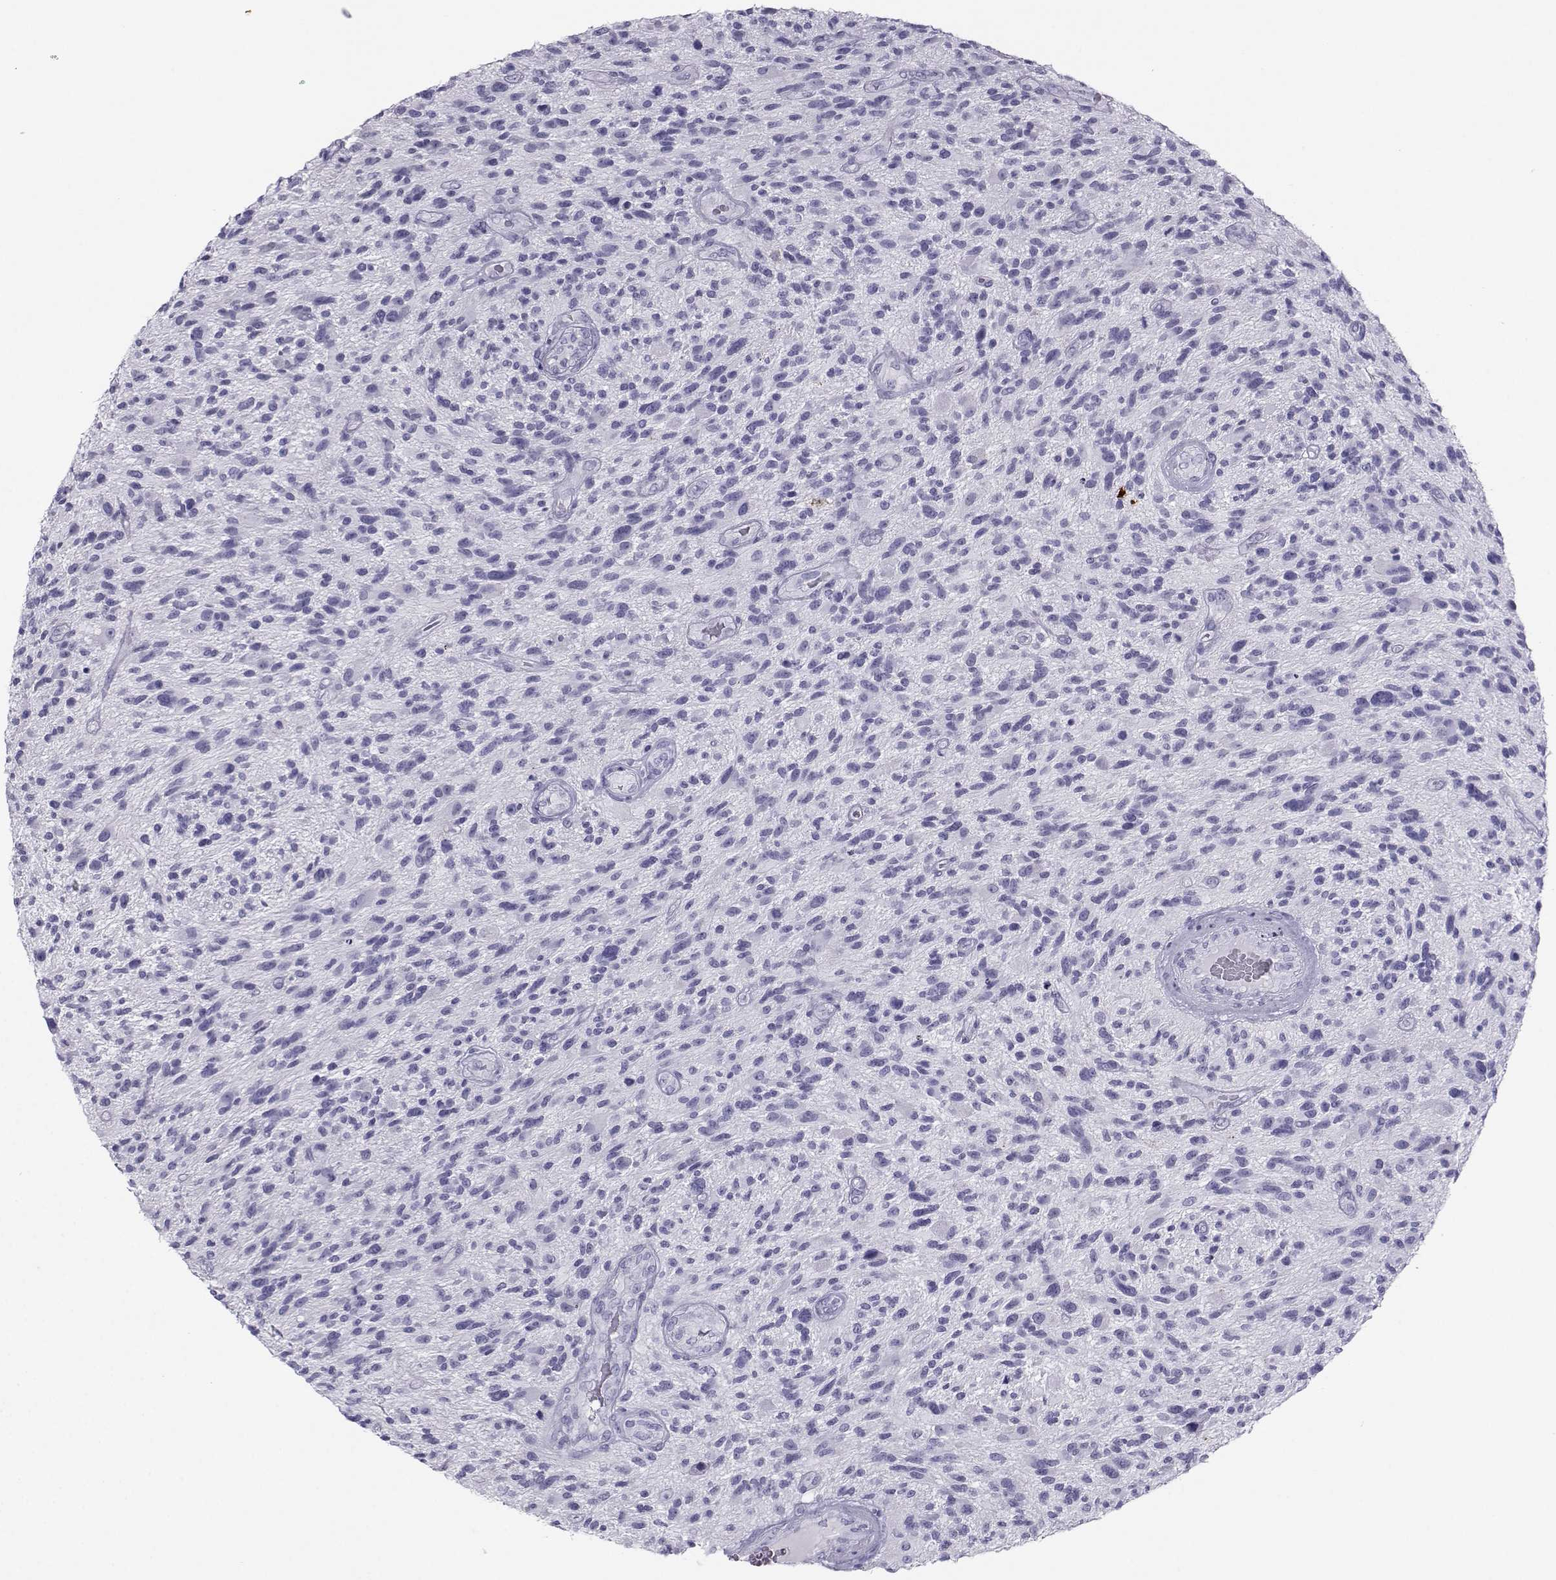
{"staining": {"intensity": "negative", "quantity": "none", "location": "none"}, "tissue": "glioma", "cell_type": "Tumor cells", "image_type": "cancer", "snomed": [{"axis": "morphology", "description": "Glioma, malignant, High grade"}, {"axis": "topography", "description": "Brain"}], "caption": "Immunohistochemical staining of human malignant high-grade glioma exhibits no significant positivity in tumor cells.", "gene": "SST", "patient": {"sex": "male", "age": 47}}